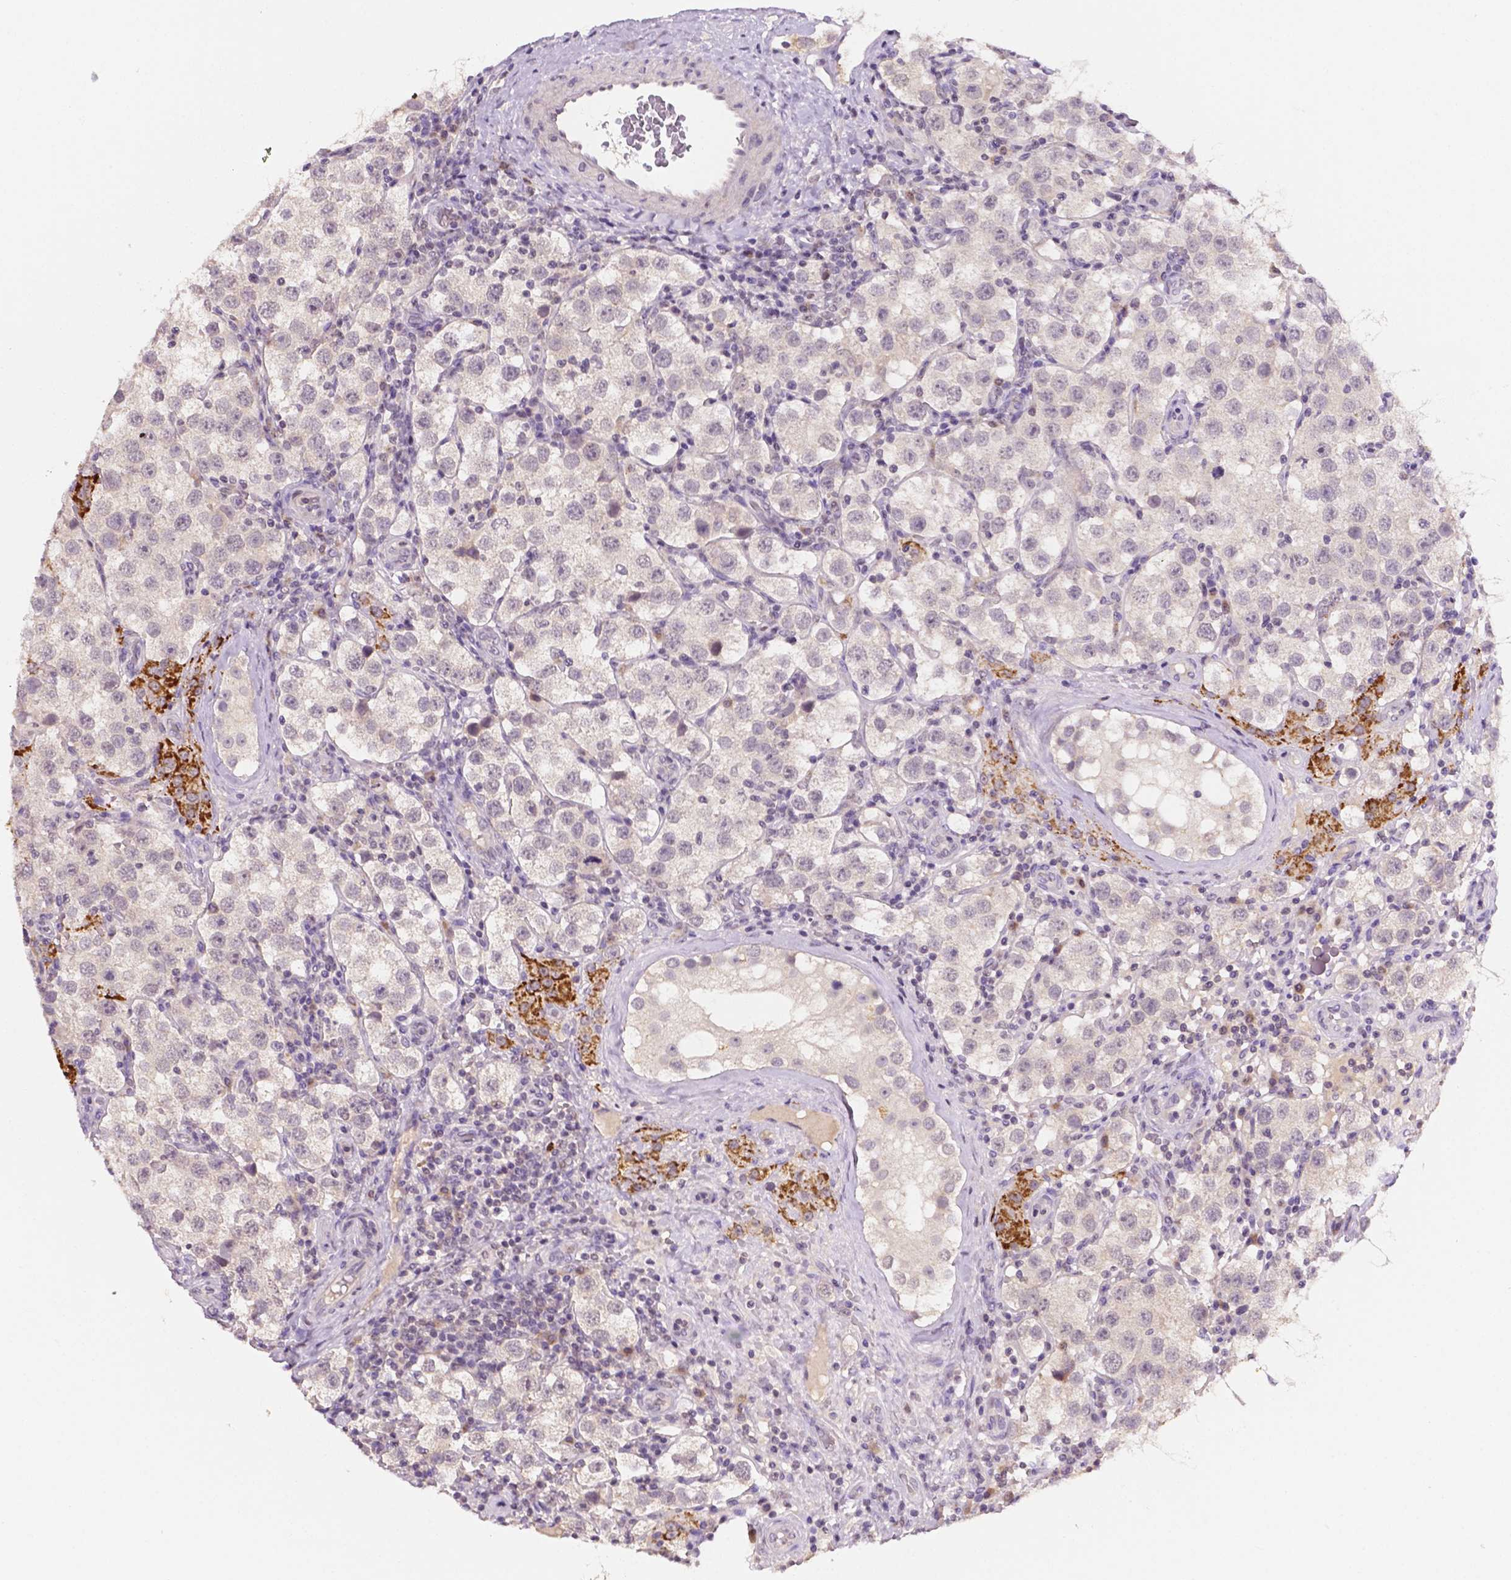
{"staining": {"intensity": "negative", "quantity": "none", "location": "none"}, "tissue": "testis cancer", "cell_type": "Tumor cells", "image_type": "cancer", "snomed": [{"axis": "morphology", "description": "Seminoma, NOS"}, {"axis": "topography", "description": "Testis"}], "caption": "Immunohistochemistry micrograph of neoplastic tissue: testis seminoma stained with DAB (3,3'-diaminobenzidine) reveals no significant protein expression in tumor cells. (DAB immunohistochemistry (IHC) visualized using brightfield microscopy, high magnification).", "gene": "MROH6", "patient": {"sex": "male", "age": 37}}